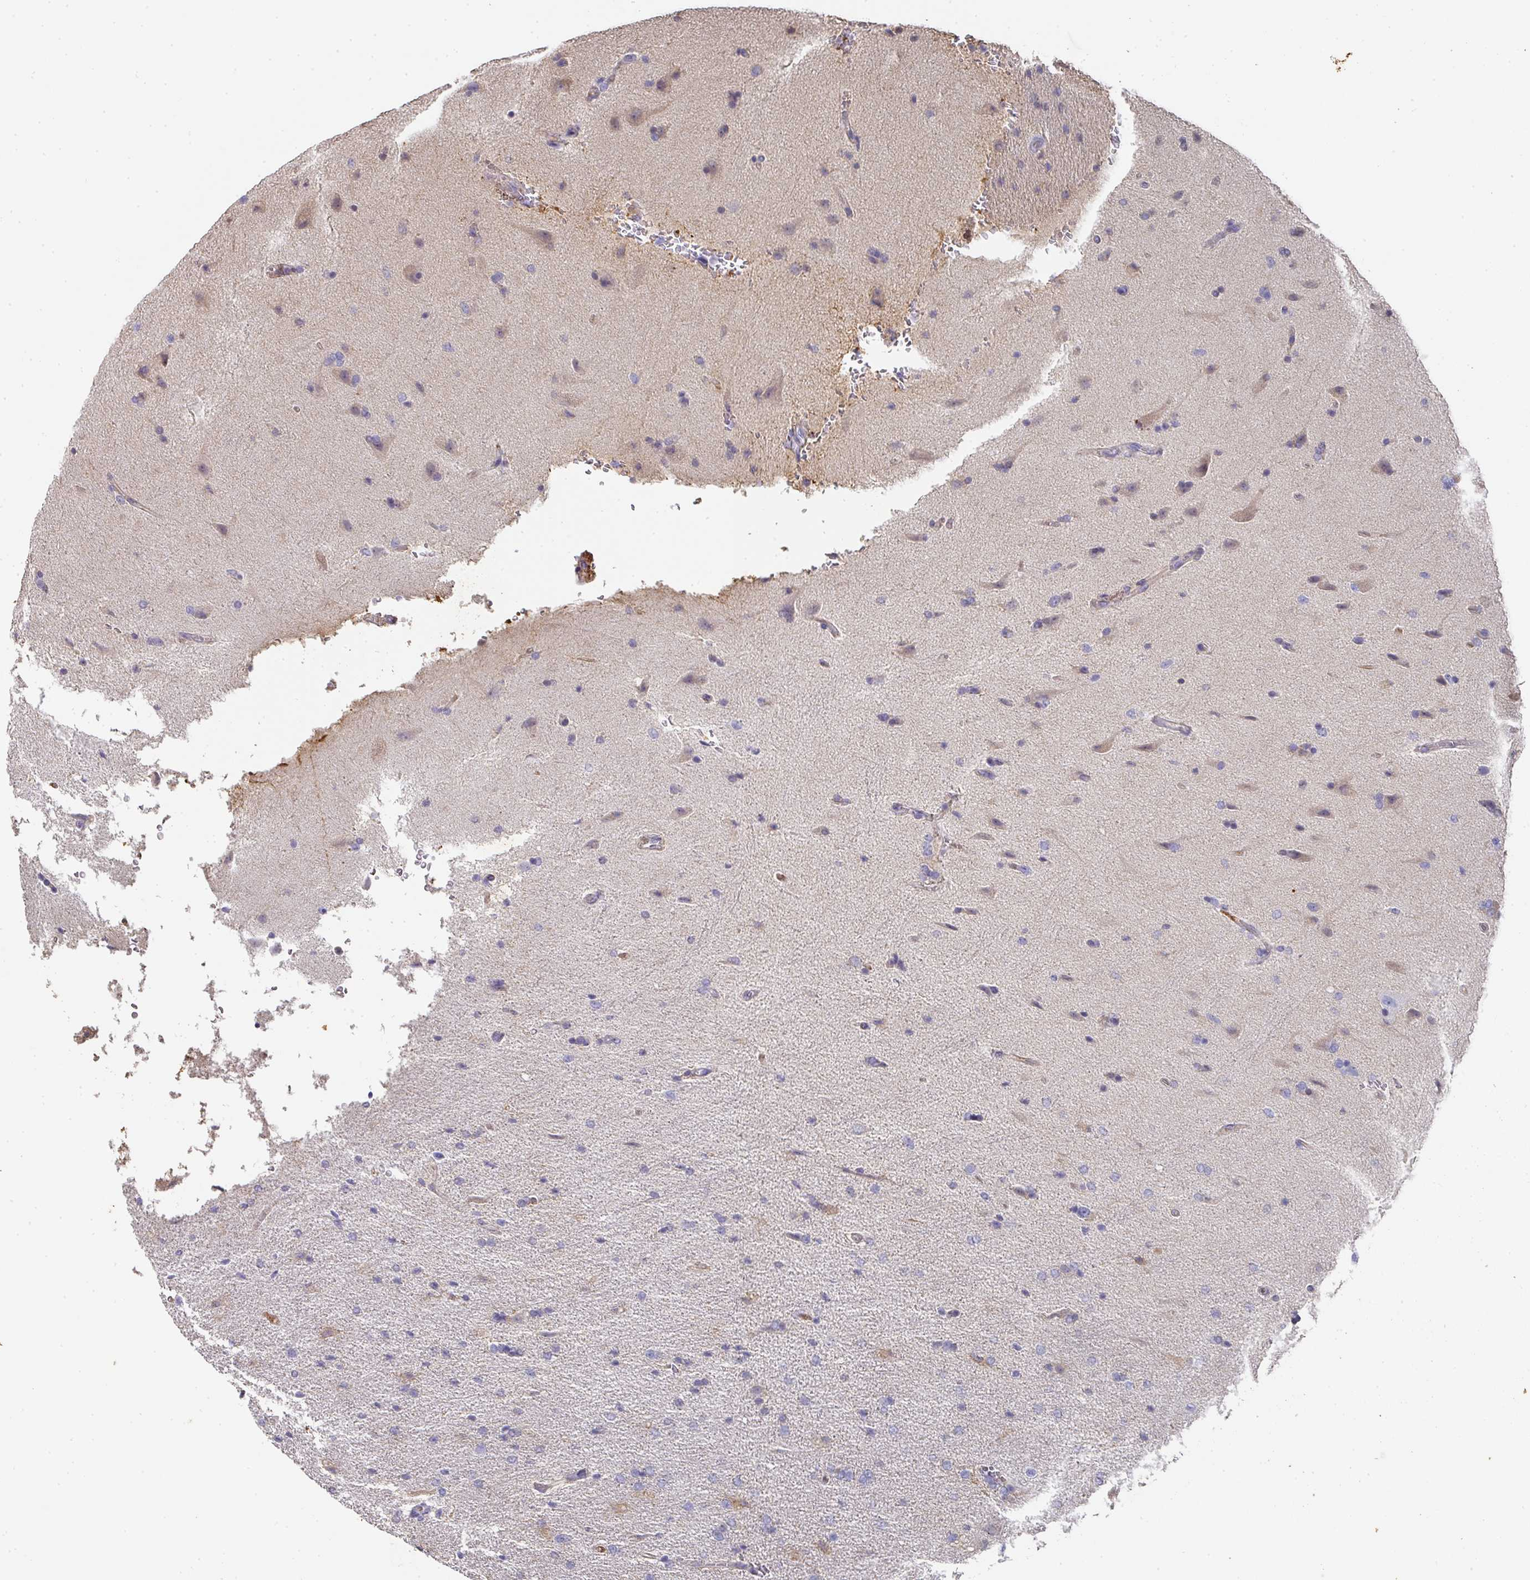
{"staining": {"intensity": "negative", "quantity": "none", "location": "none"}, "tissue": "glioma", "cell_type": "Tumor cells", "image_type": "cancer", "snomed": [{"axis": "morphology", "description": "Glioma, malignant, High grade"}, {"axis": "topography", "description": "Brain"}], "caption": "This is a histopathology image of immunohistochemistry staining of glioma, which shows no staining in tumor cells.", "gene": "ALB", "patient": {"sex": "male", "age": 72}}